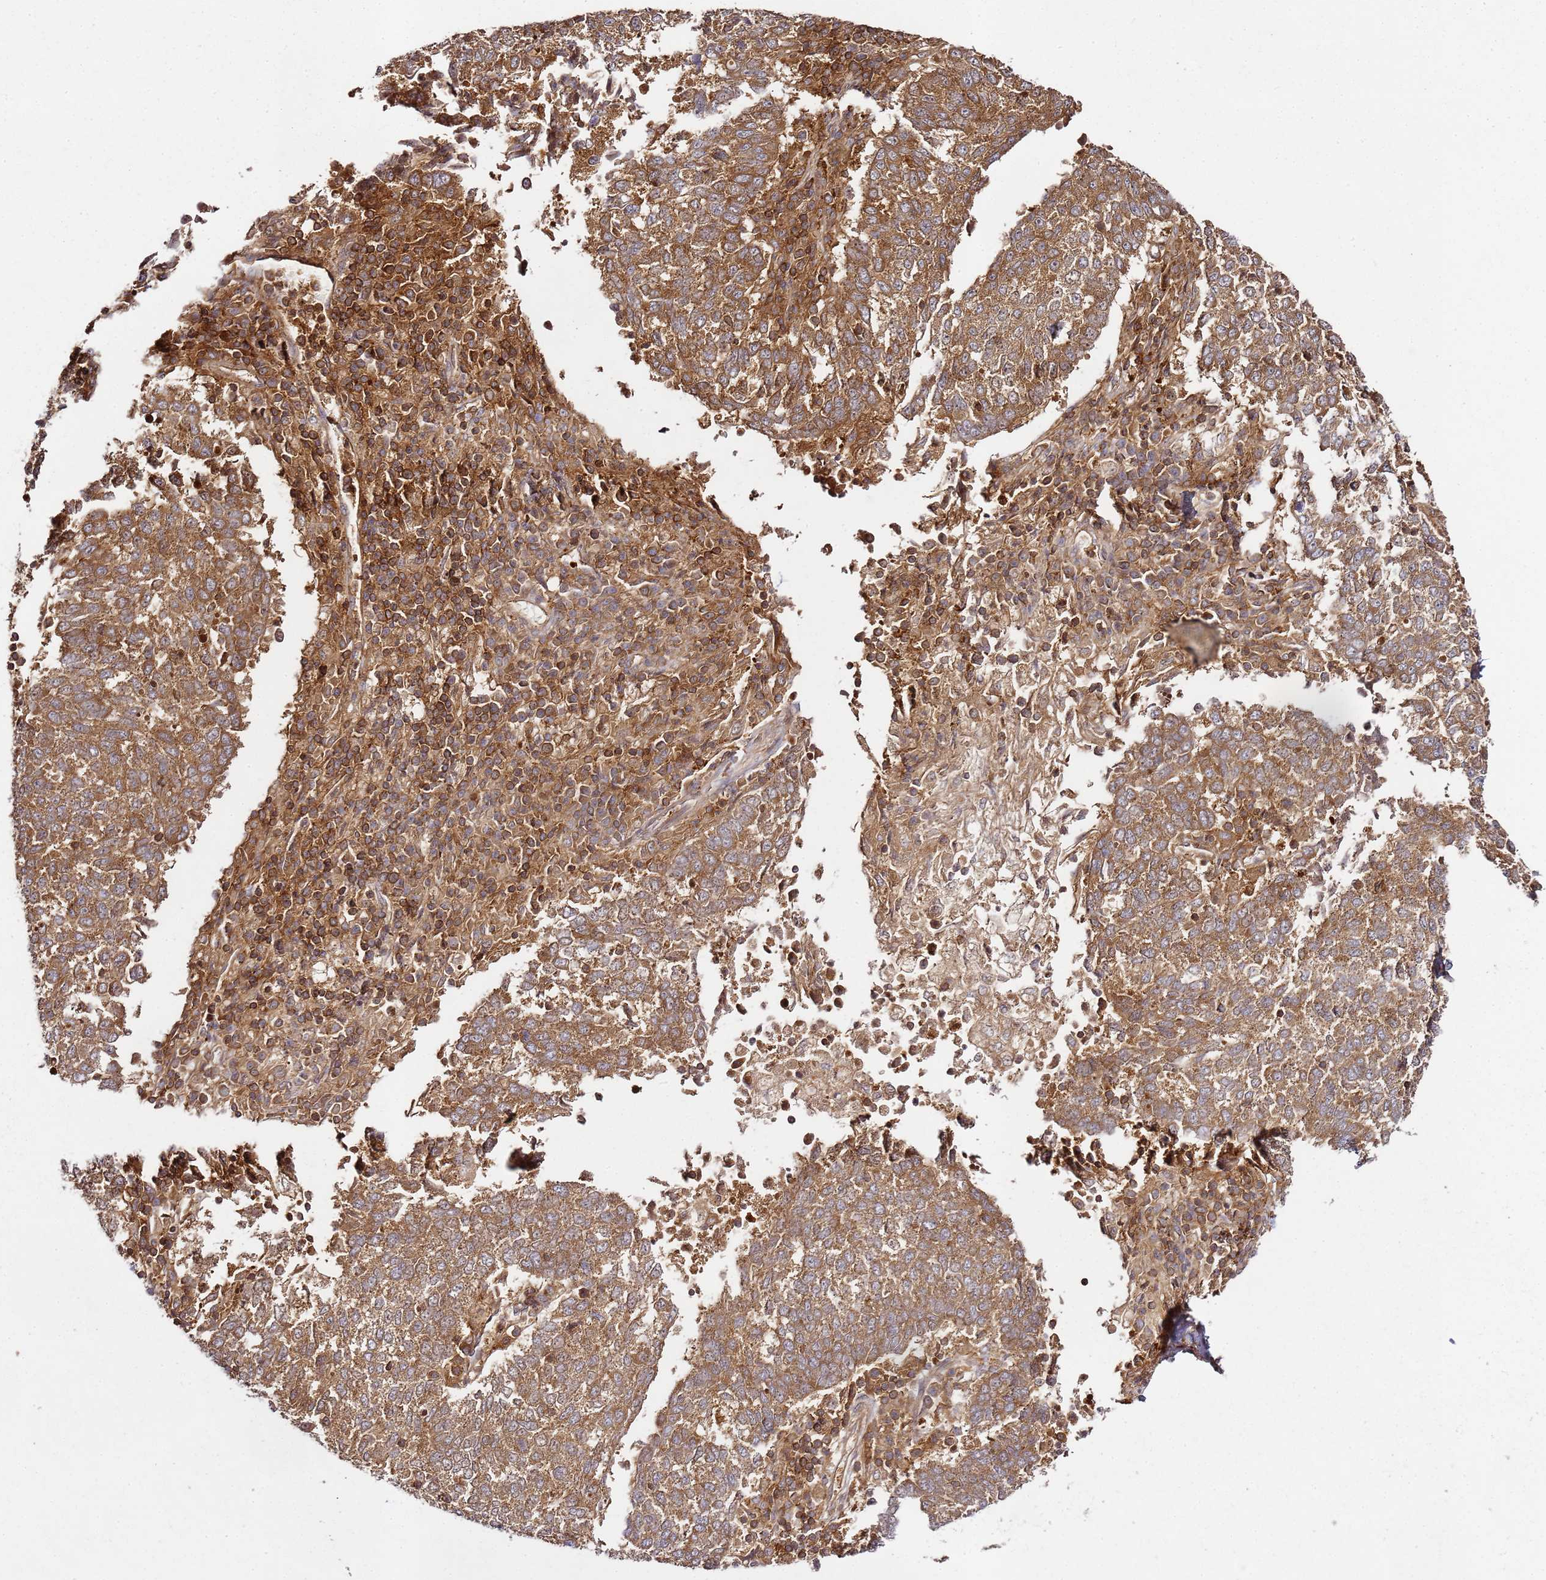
{"staining": {"intensity": "moderate", "quantity": ">75%", "location": "cytoplasmic/membranous"}, "tissue": "lung cancer", "cell_type": "Tumor cells", "image_type": "cancer", "snomed": [{"axis": "morphology", "description": "Squamous cell carcinoma, NOS"}, {"axis": "topography", "description": "Lung"}], "caption": "The photomicrograph reveals staining of lung cancer, revealing moderate cytoplasmic/membranous protein staining (brown color) within tumor cells. (IHC, brightfield microscopy, high magnification).", "gene": "PRMT7", "patient": {"sex": "male", "age": 73}}